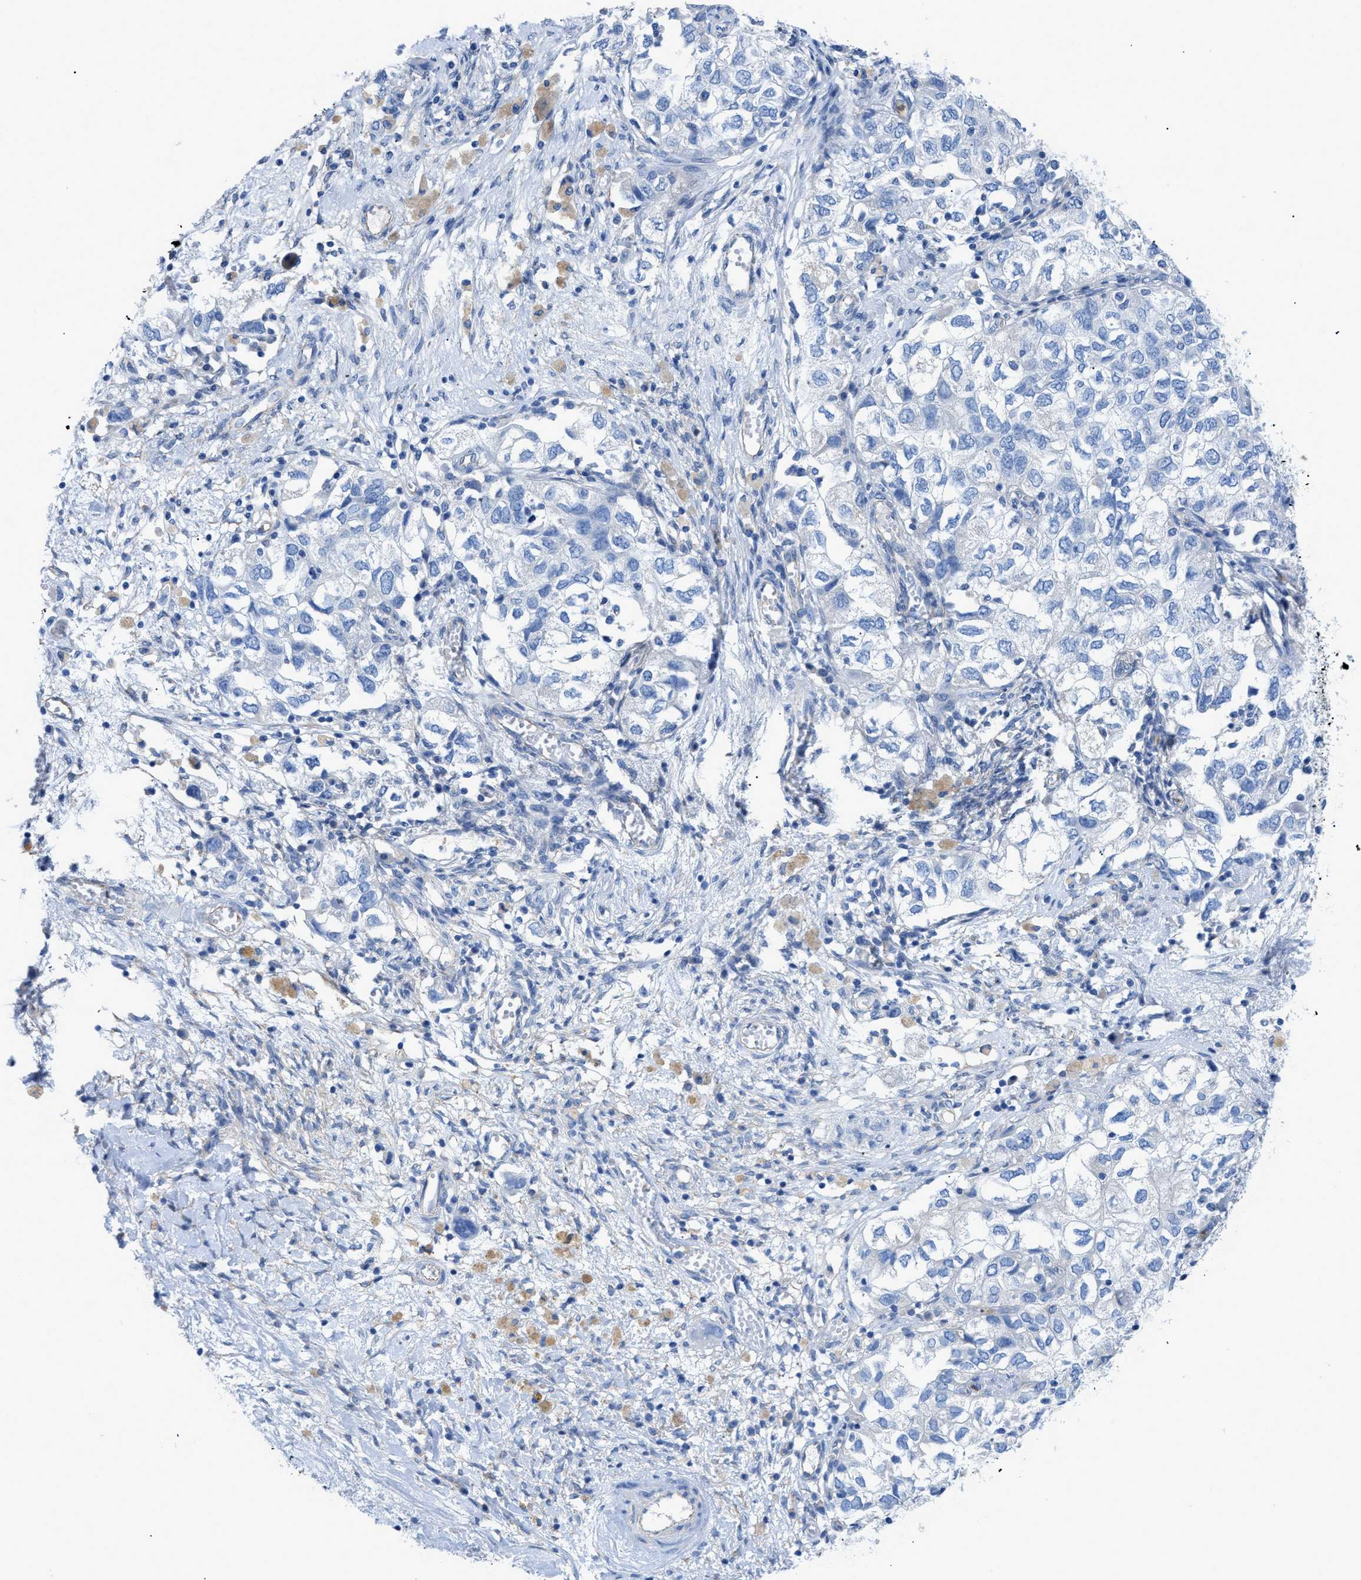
{"staining": {"intensity": "negative", "quantity": "none", "location": "none"}, "tissue": "ovarian cancer", "cell_type": "Tumor cells", "image_type": "cancer", "snomed": [{"axis": "morphology", "description": "Carcinoma, NOS"}, {"axis": "morphology", "description": "Cystadenocarcinoma, serous, NOS"}, {"axis": "topography", "description": "Ovary"}], "caption": "Immunohistochemical staining of human carcinoma (ovarian) reveals no significant positivity in tumor cells.", "gene": "ITPR1", "patient": {"sex": "female", "age": 69}}